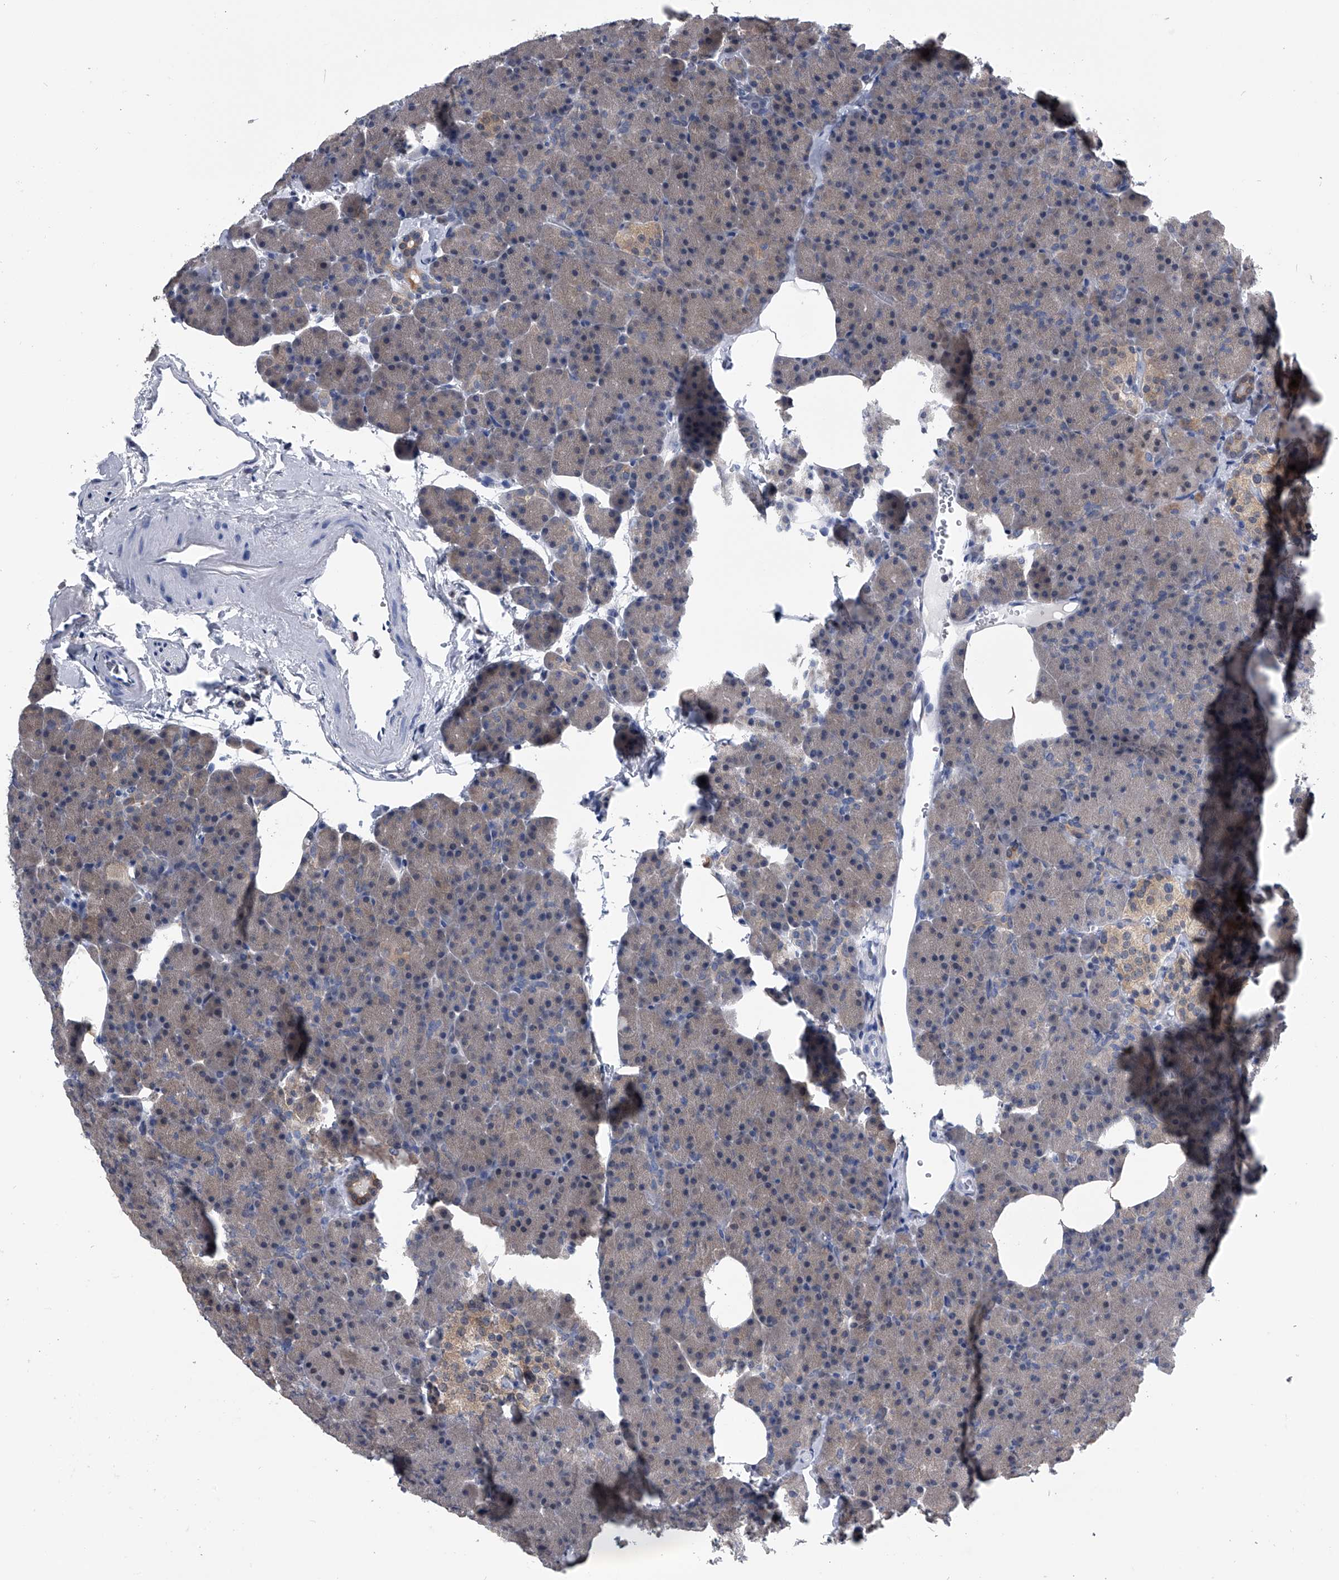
{"staining": {"intensity": "negative", "quantity": "none", "location": "none"}, "tissue": "pancreas", "cell_type": "Exocrine glandular cells", "image_type": "normal", "snomed": [{"axis": "morphology", "description": "Normal tissue, NOS"}, {"axis": "morphology", "description": "Carcinoid, malignant, NOS"}, {"axis": "topography", "description": "Pancreas"}], "caption": "Immunohistochemistry photomicrograph of benign human pancreas stained for a protein (brown), which reveals no positivity in exocrine glandular cells. (Stains: DAB immunohistochemistry (IHC) with hematoxylin counter stain, Microscopy: brightfield microscopy at high magnification).", "gene": "PDXK", "patient": {"sex": "female", "age": 35}}